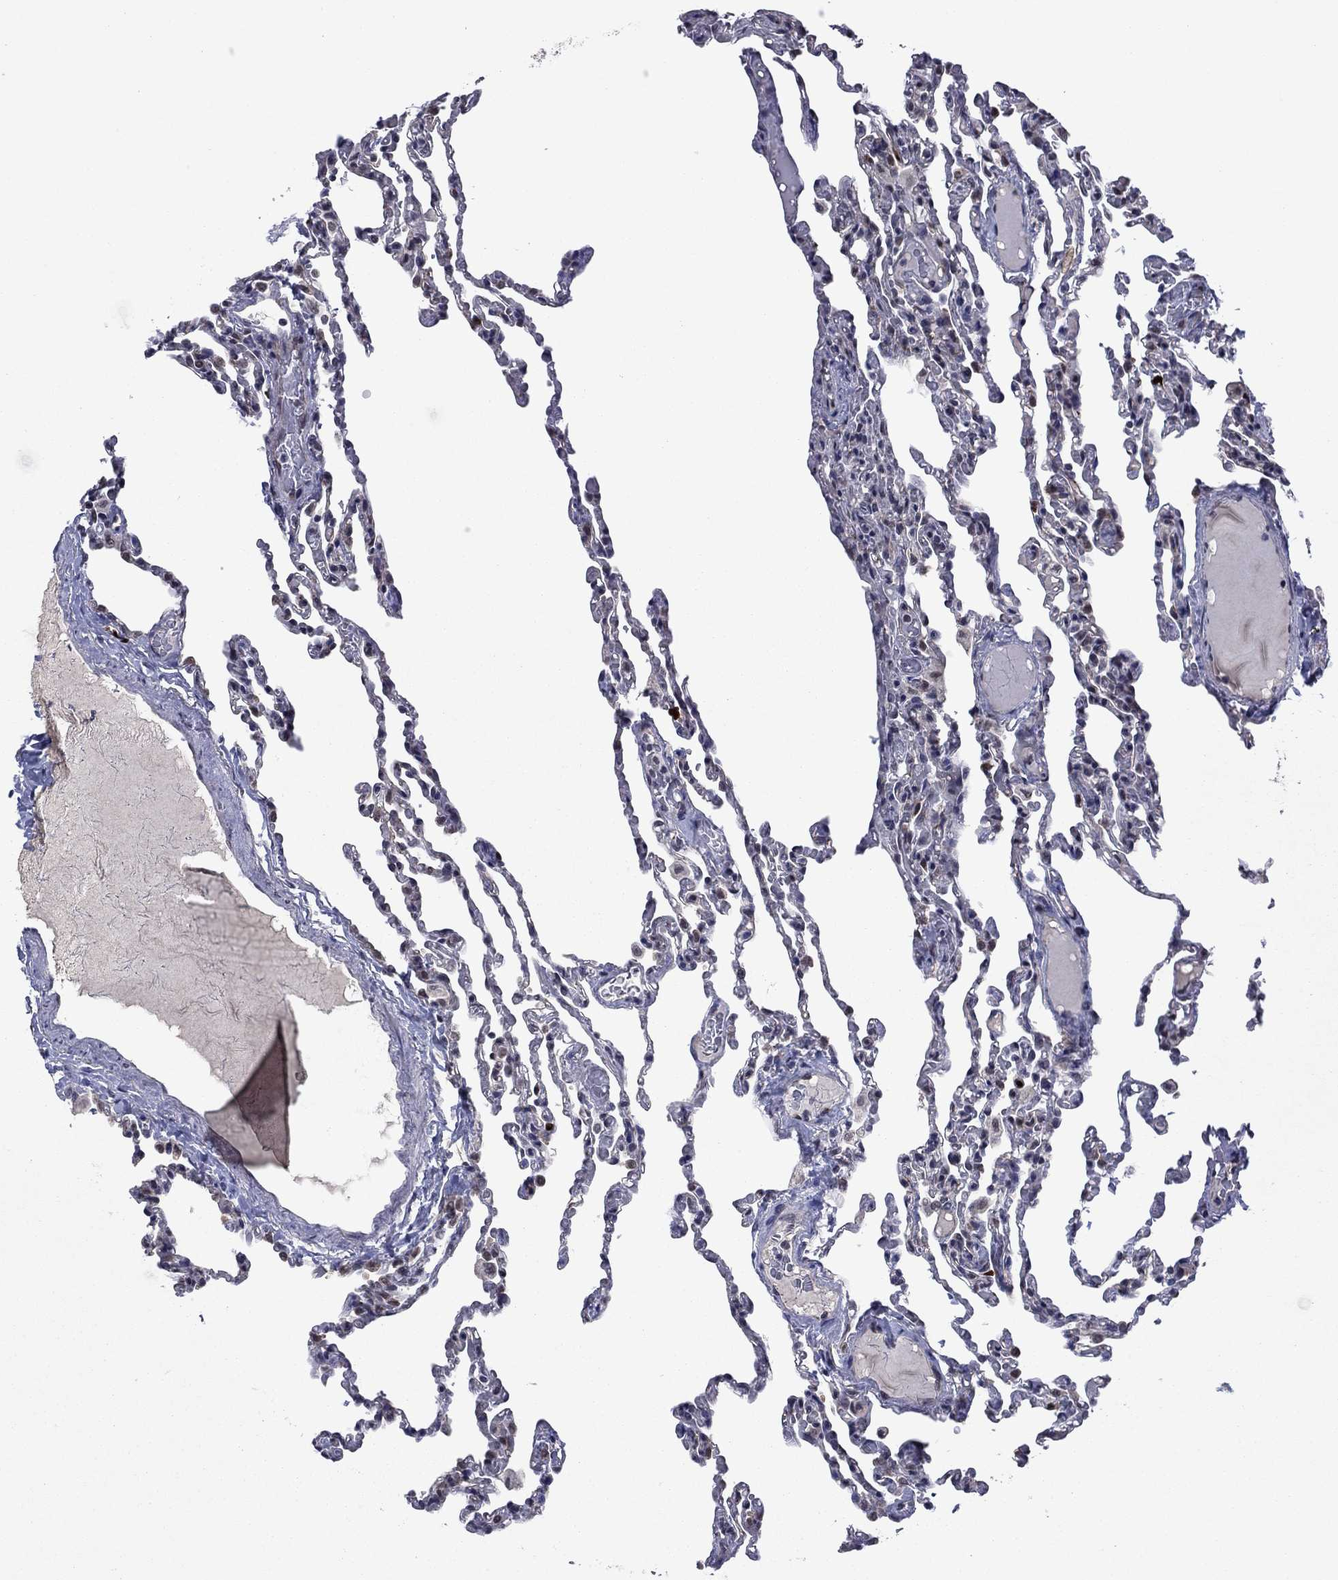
{"staining": {"intensity": "negative", "quantity": "none", "location": "none"}, "tissue": "lung", "cell_type": "Alveolar cells", "image_type": "normal", "snomed": [{"axis": "morphology", "description": "Normal tissue, NOS"}, {"axis": "topography", "description": "Lung"}], "caption": "Alveolar cells show no significant expression in benign lung.", "gene": "CDCA5", "patient": {"sex": "female", "age": 43}}